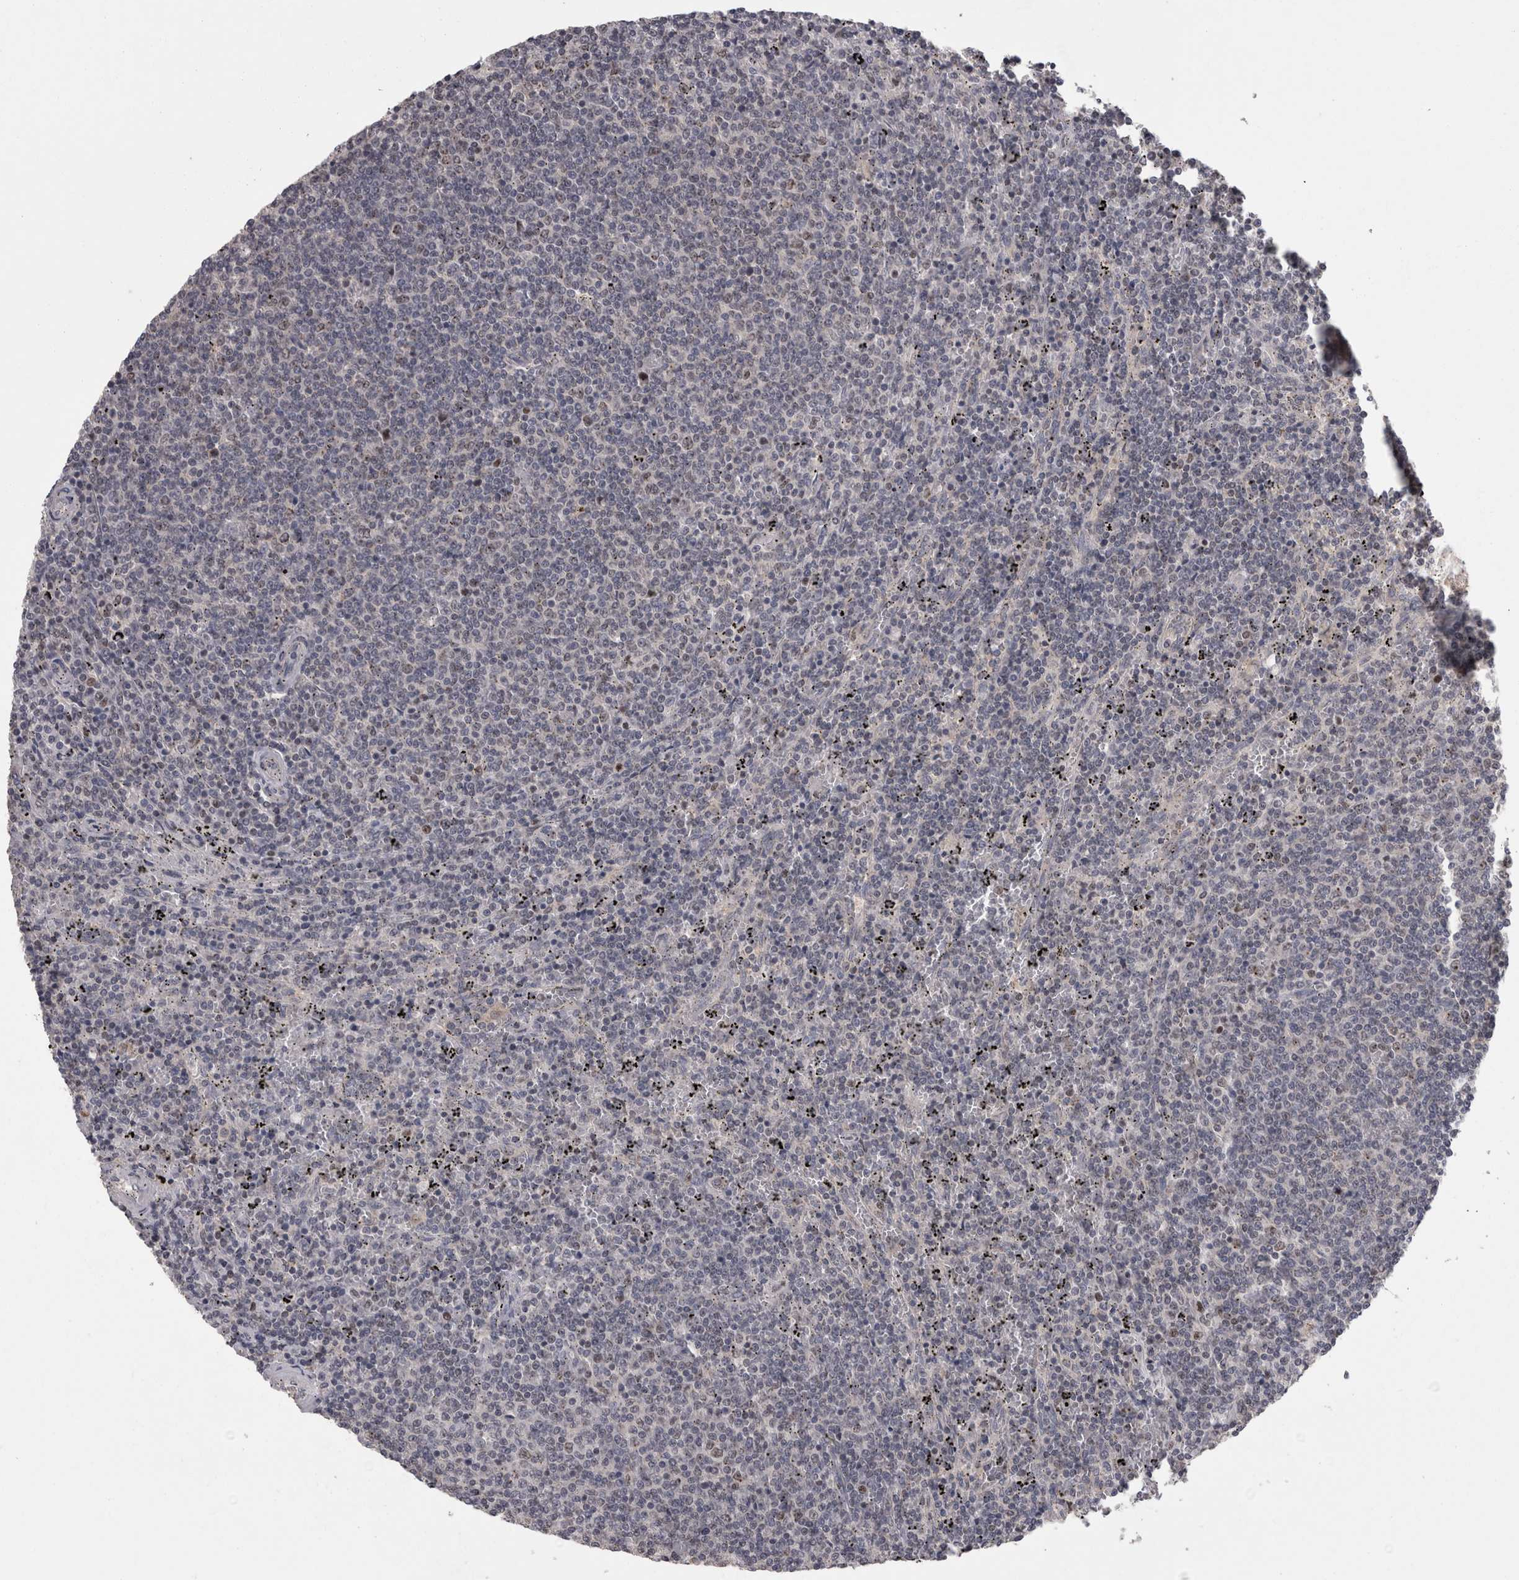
{"staining": {"intensity": "negative", "quantity": "none", "location": "none"}, "tissue": "lymphoma", "cell_type": "Tumor cells", "image_type": "cancer", "snomed": [{"axis": "morphology", "description": "Malignant lymphoma, non-Hodgkin's type, Low grade"}, {"axis": "topography", "description": "Spleen"}], "caption": "Malignant lymphoma, non-Hodgkin's type (low-grade) was stained to show a protein in brown. There is no significant positivity in tumor cells.", "gene": "PCM1", "patient": {"sex": "female", "age": 50}}